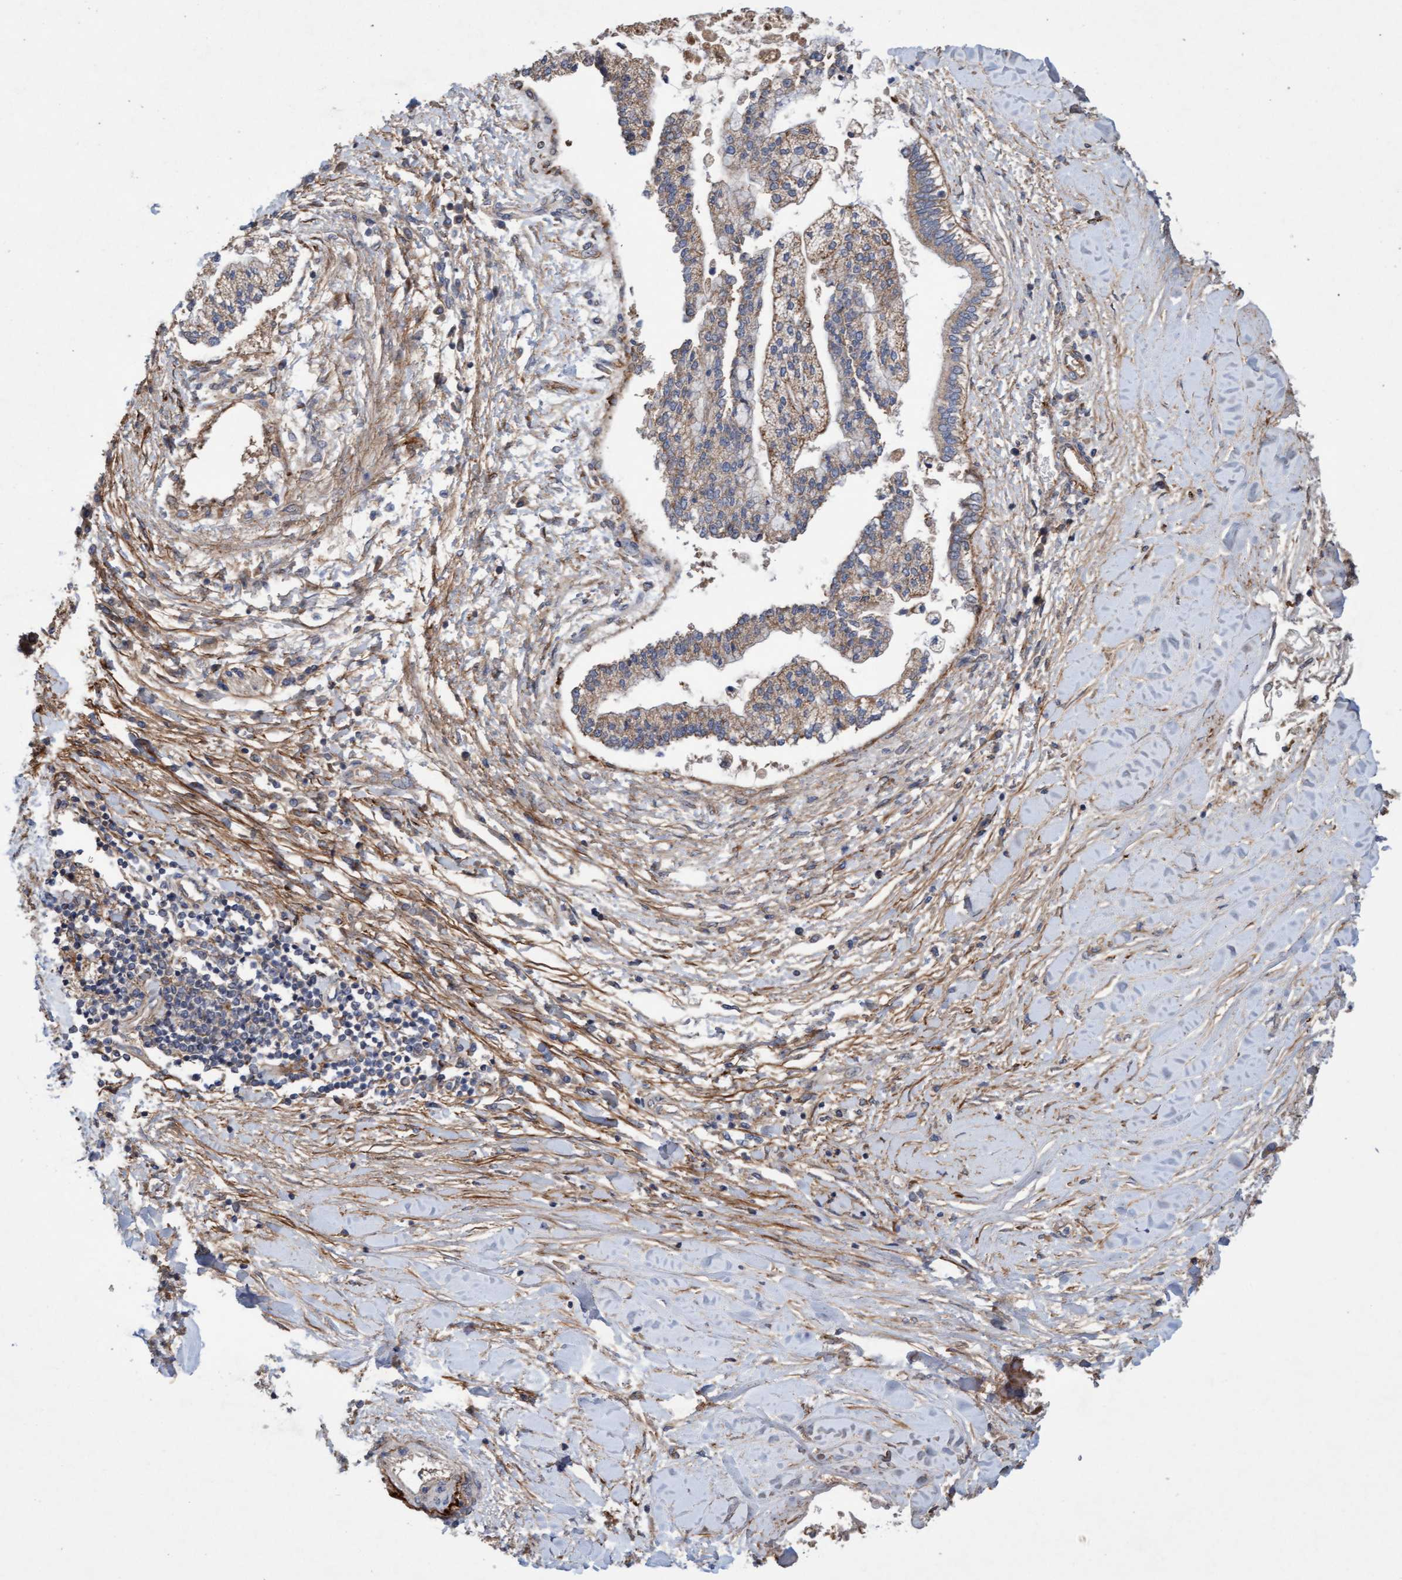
{"staining": {"intensity": "moderate", "quantity": "25%-75%", "location": "cytoplasmic/membranous"}, "tissue": "liver cancer", "cell_type": "Tumor cells", "image_type": "cancer", "snomed": [{"axis": "morphology", "description": "Cholangiocarcinoma"}, {"axis": "topography", "description": "Liver"}], "caption": "DAB immunohistochemical staining of human liver cholangiocarcinoma demonstrates moderate cytoplasmic/membranous protein expression in about 25%-75% of tumor cells. Using DAB (3,3'-diaminobenzidine) (brown) and hematoxylin (blue) stains, captured at high magnification using brightfield microscopy.", "gene": "DDHD2", "patient": {"sex": "male", "age": 50}}